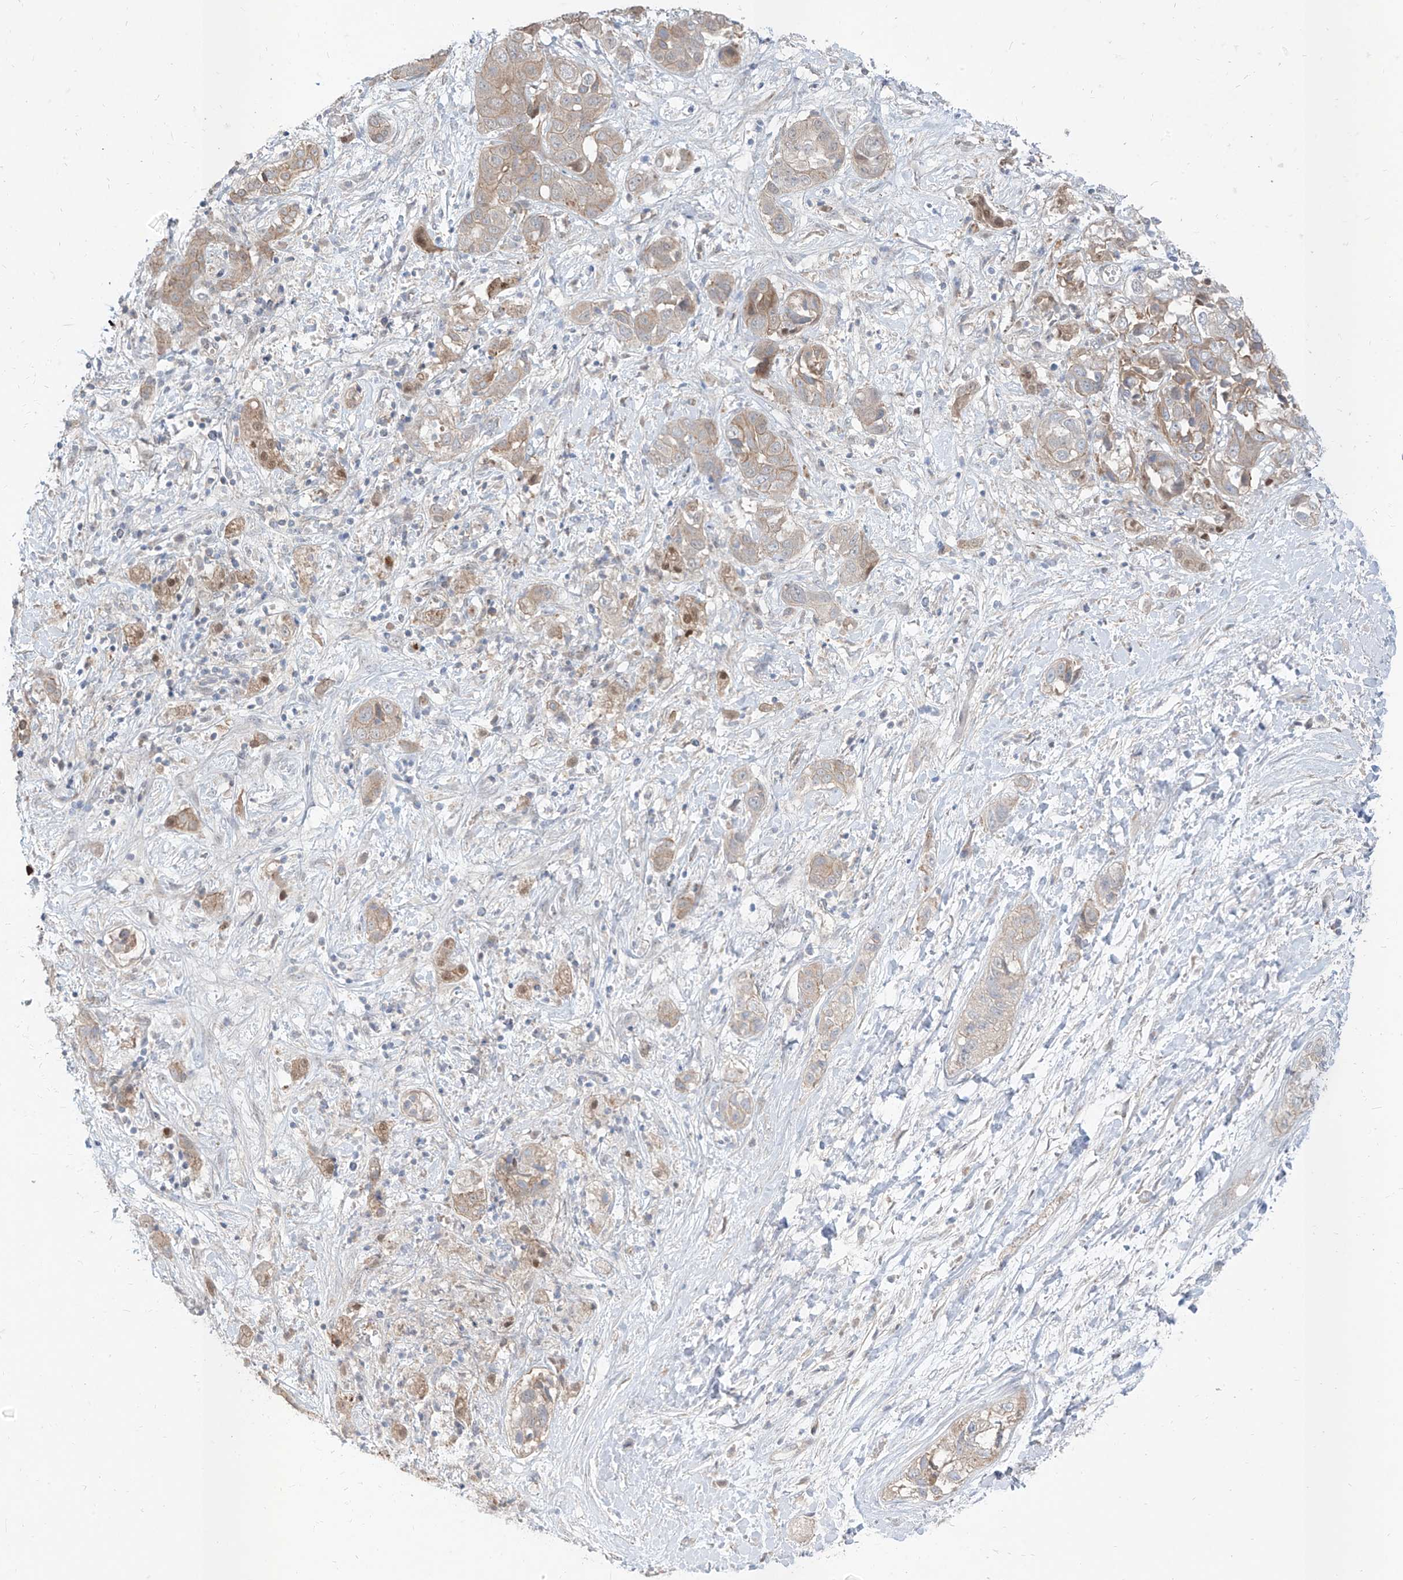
{"staining": {"intensity": "weak", "quantity": "25%-75%", "location": "cytoplasmic/membranous"}, "tissue": "liver cancer", "cell_type": "Tumor cells", "image_type": "cancer", "snomed": [{"axis": "morphology", "description": "Cholangiocarcinoma"}, {"axis": "topography", "description": "Liver"}], "caption": "Protein staining by immunohistochemistry reveals weak cytoplasmic/membranous staining in about 25%-75% of tumor cells in liver cholangiocarcinoma.", "gene": "EPHX4", "patient": {"sex": "female", "age": 52}}